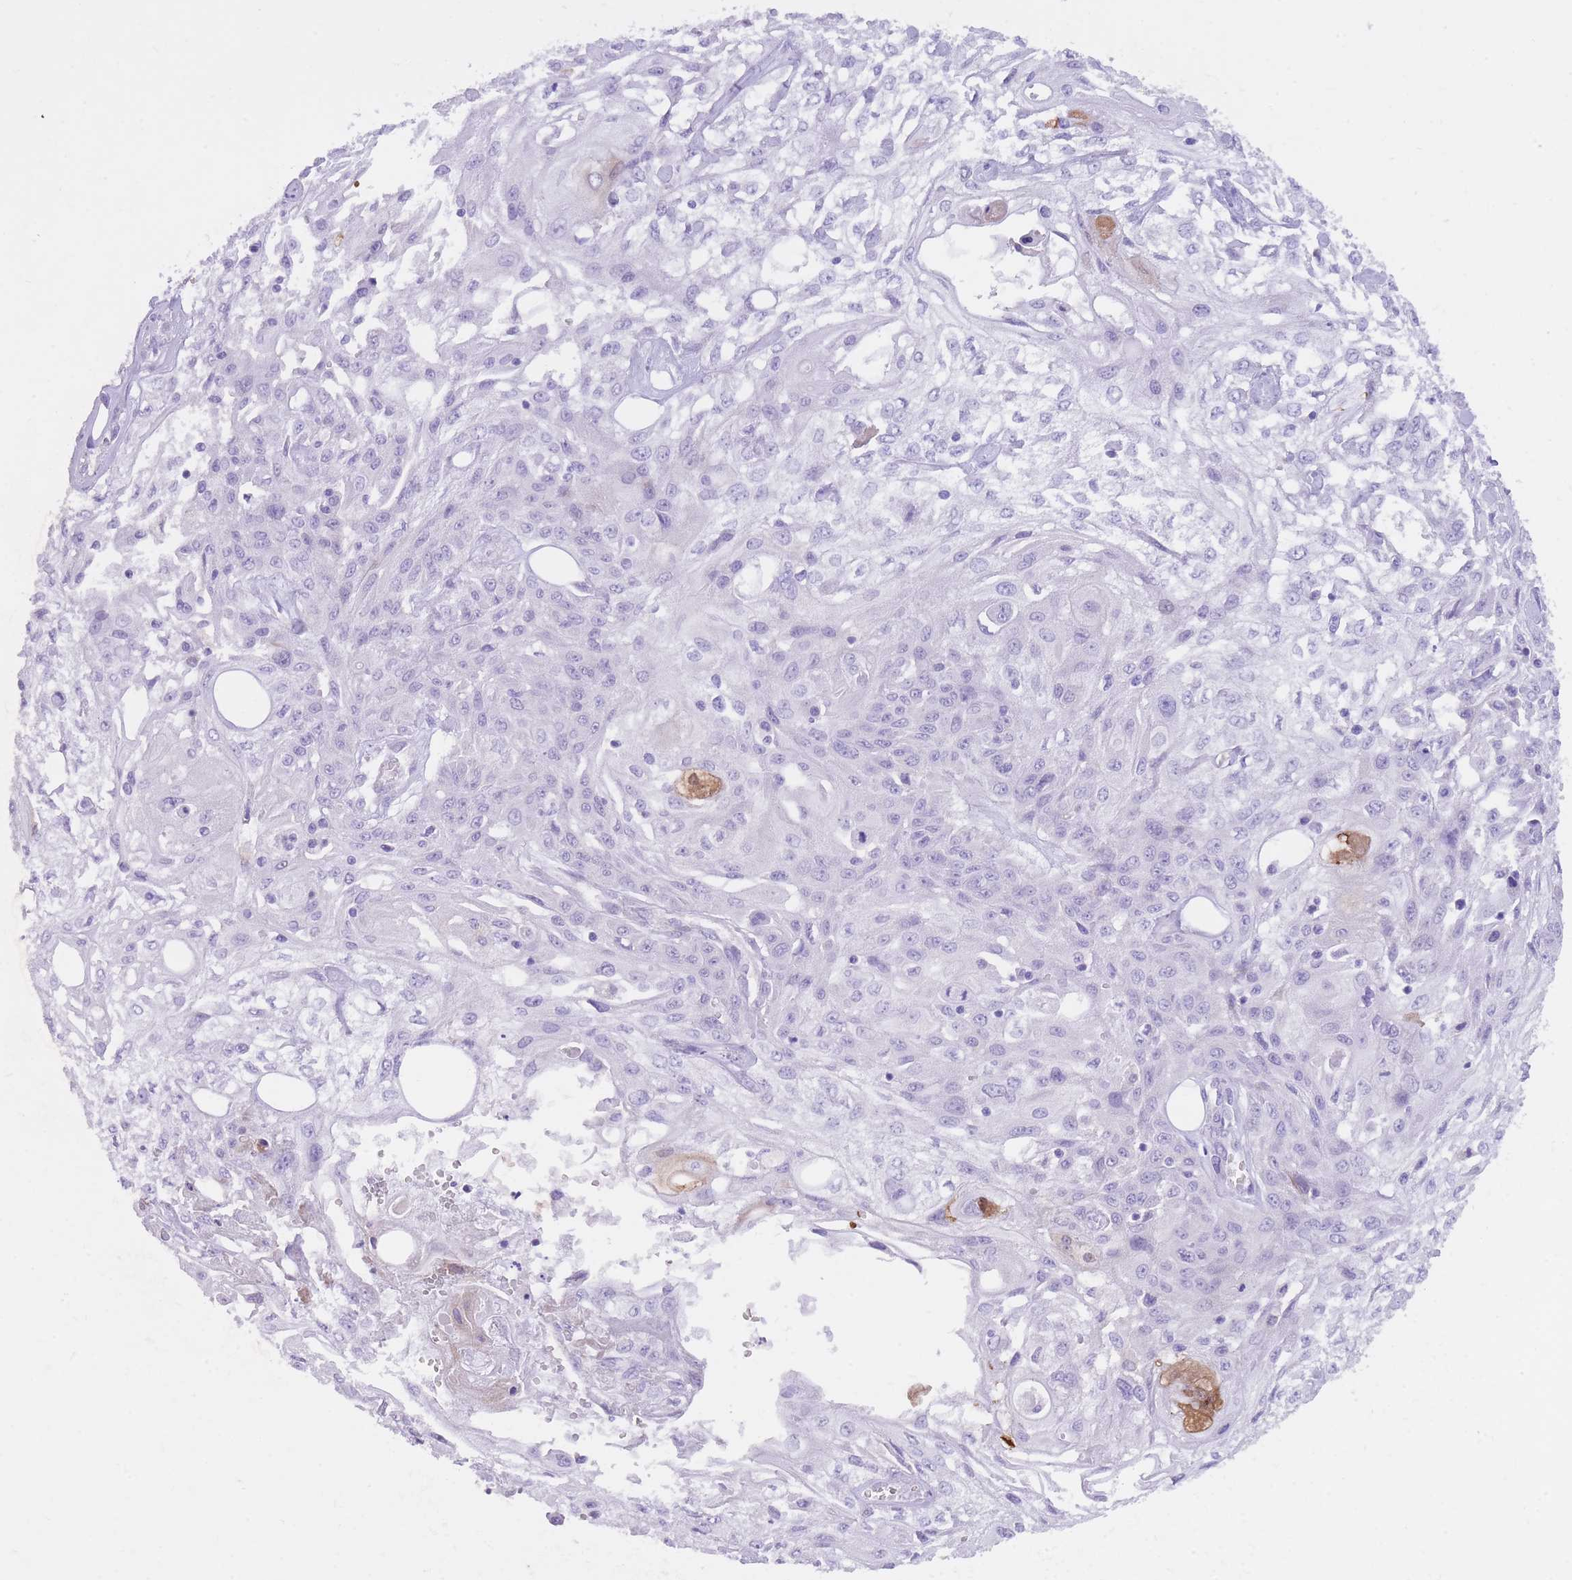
{"staining": {"intensity": "negative", "quantity": "none", "location": "none"}, "tissue": "skin cancer", "cell_type": "Tumor cells", "image_type": "cancer", "snomed": [{"axis": "morphology", "description": "Squamous cell carcinoma, NOS"}, {"axis": "morphology", "description": "Squamous cell carcinoma, metastatic, NOS"}, {"axis": "topography", "description": "Skin"}, {"axis": "topography", "description": "Lymph node"}], "caption": "Tumor cells show no significant protein staining in squamous cell carcinoma (skin).", "gene": "QTRT1", "patient": {"sex": "male", "age": 75}}